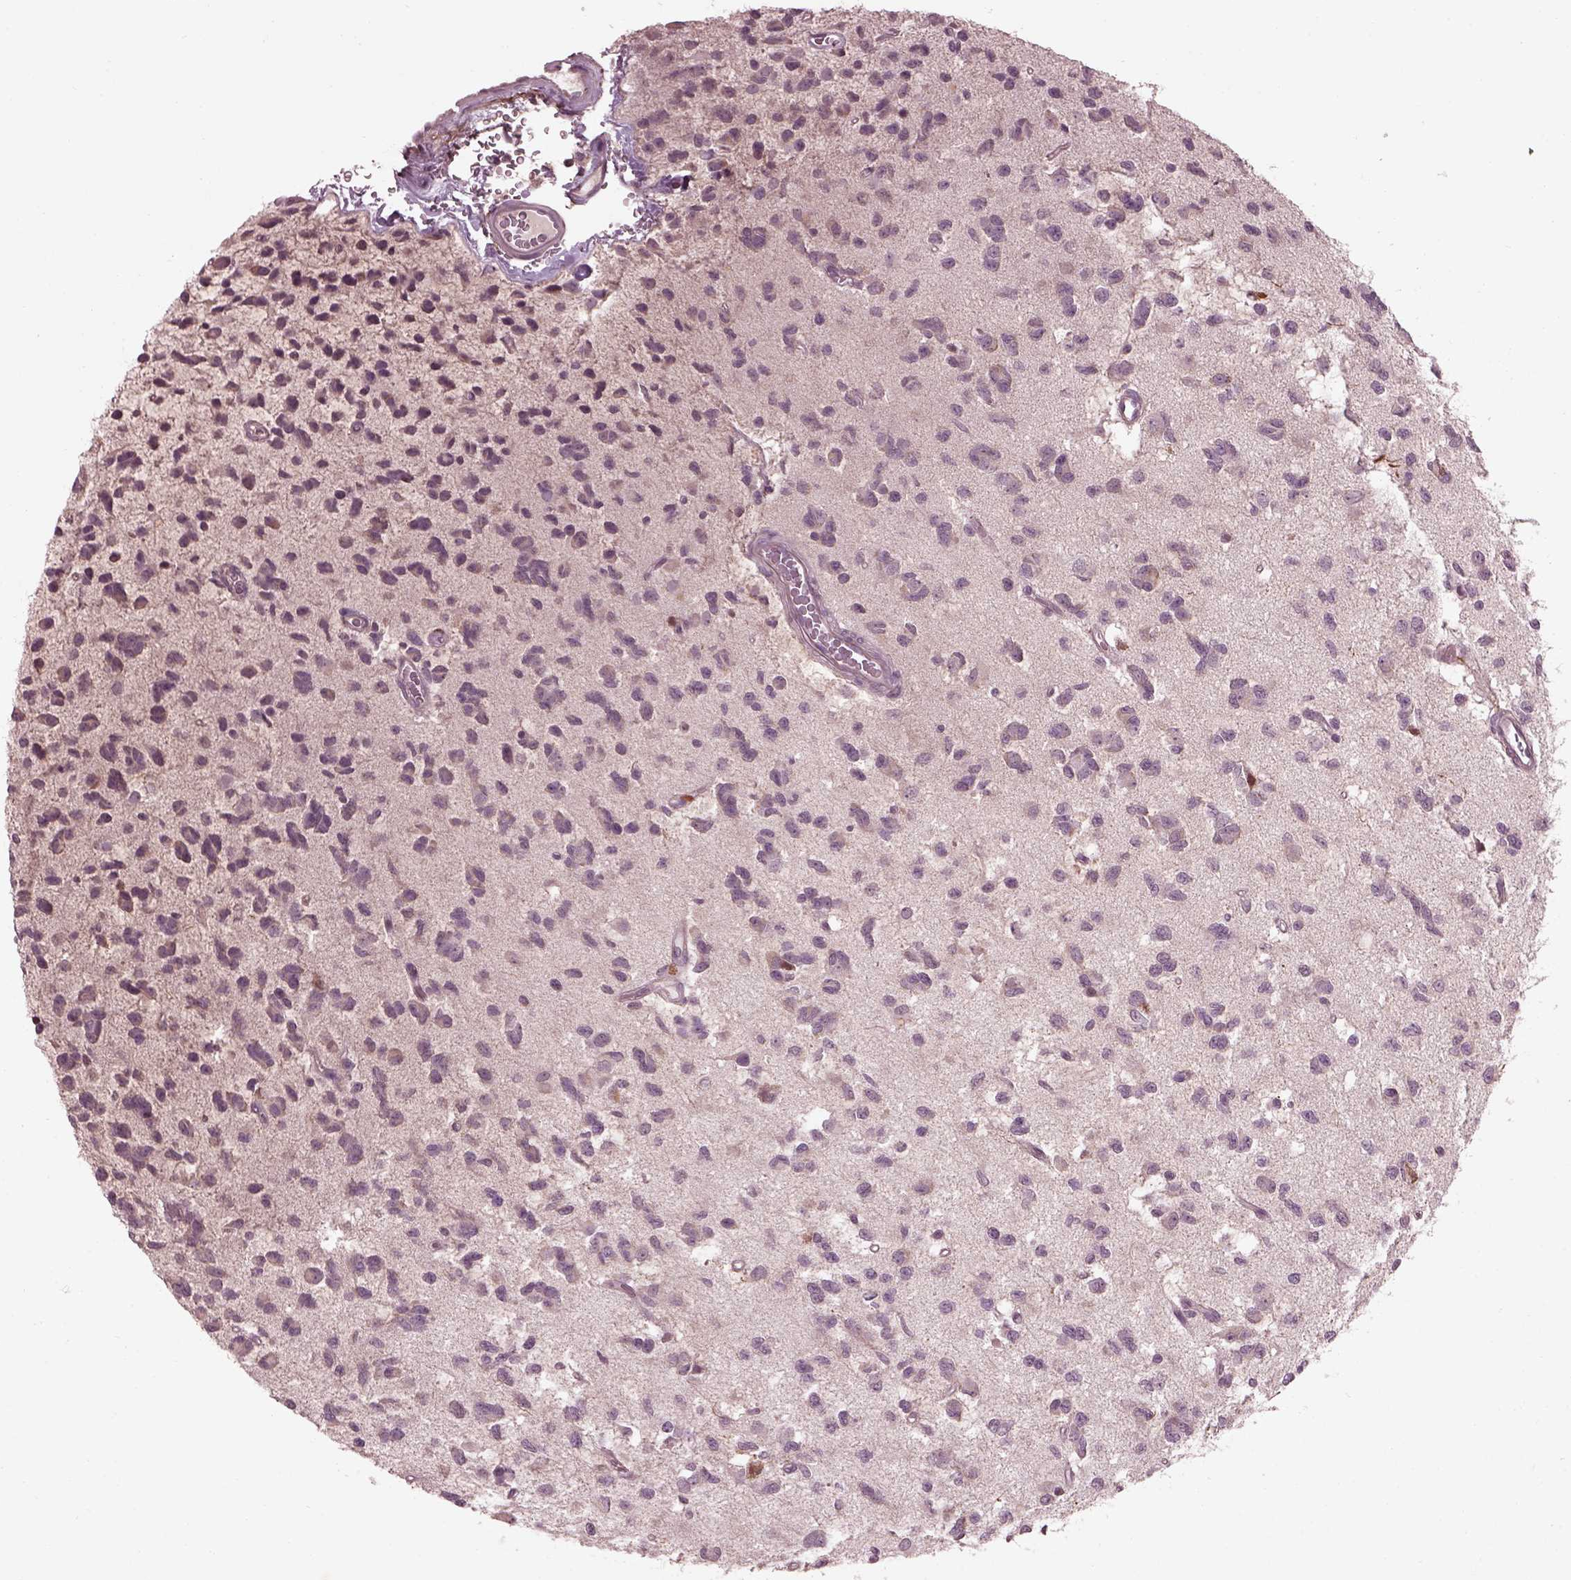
{"staining": {"intensity": "negative", "quantity": "none", "location": "none"}, "tissue": "glioma", "cell_type": "Tumor cells", "image_type": "cancer", "snomed": [{"axis": "morphology", "description": "Glioma, malignant, Low grade"}, {"axis": "topography", "description": "Brain"}], "caption": "The histopathology image shows no staining of tumor cells in glioma.", "gene": "EFEMP1", "patient": {"sex": "female", "age": 45}}